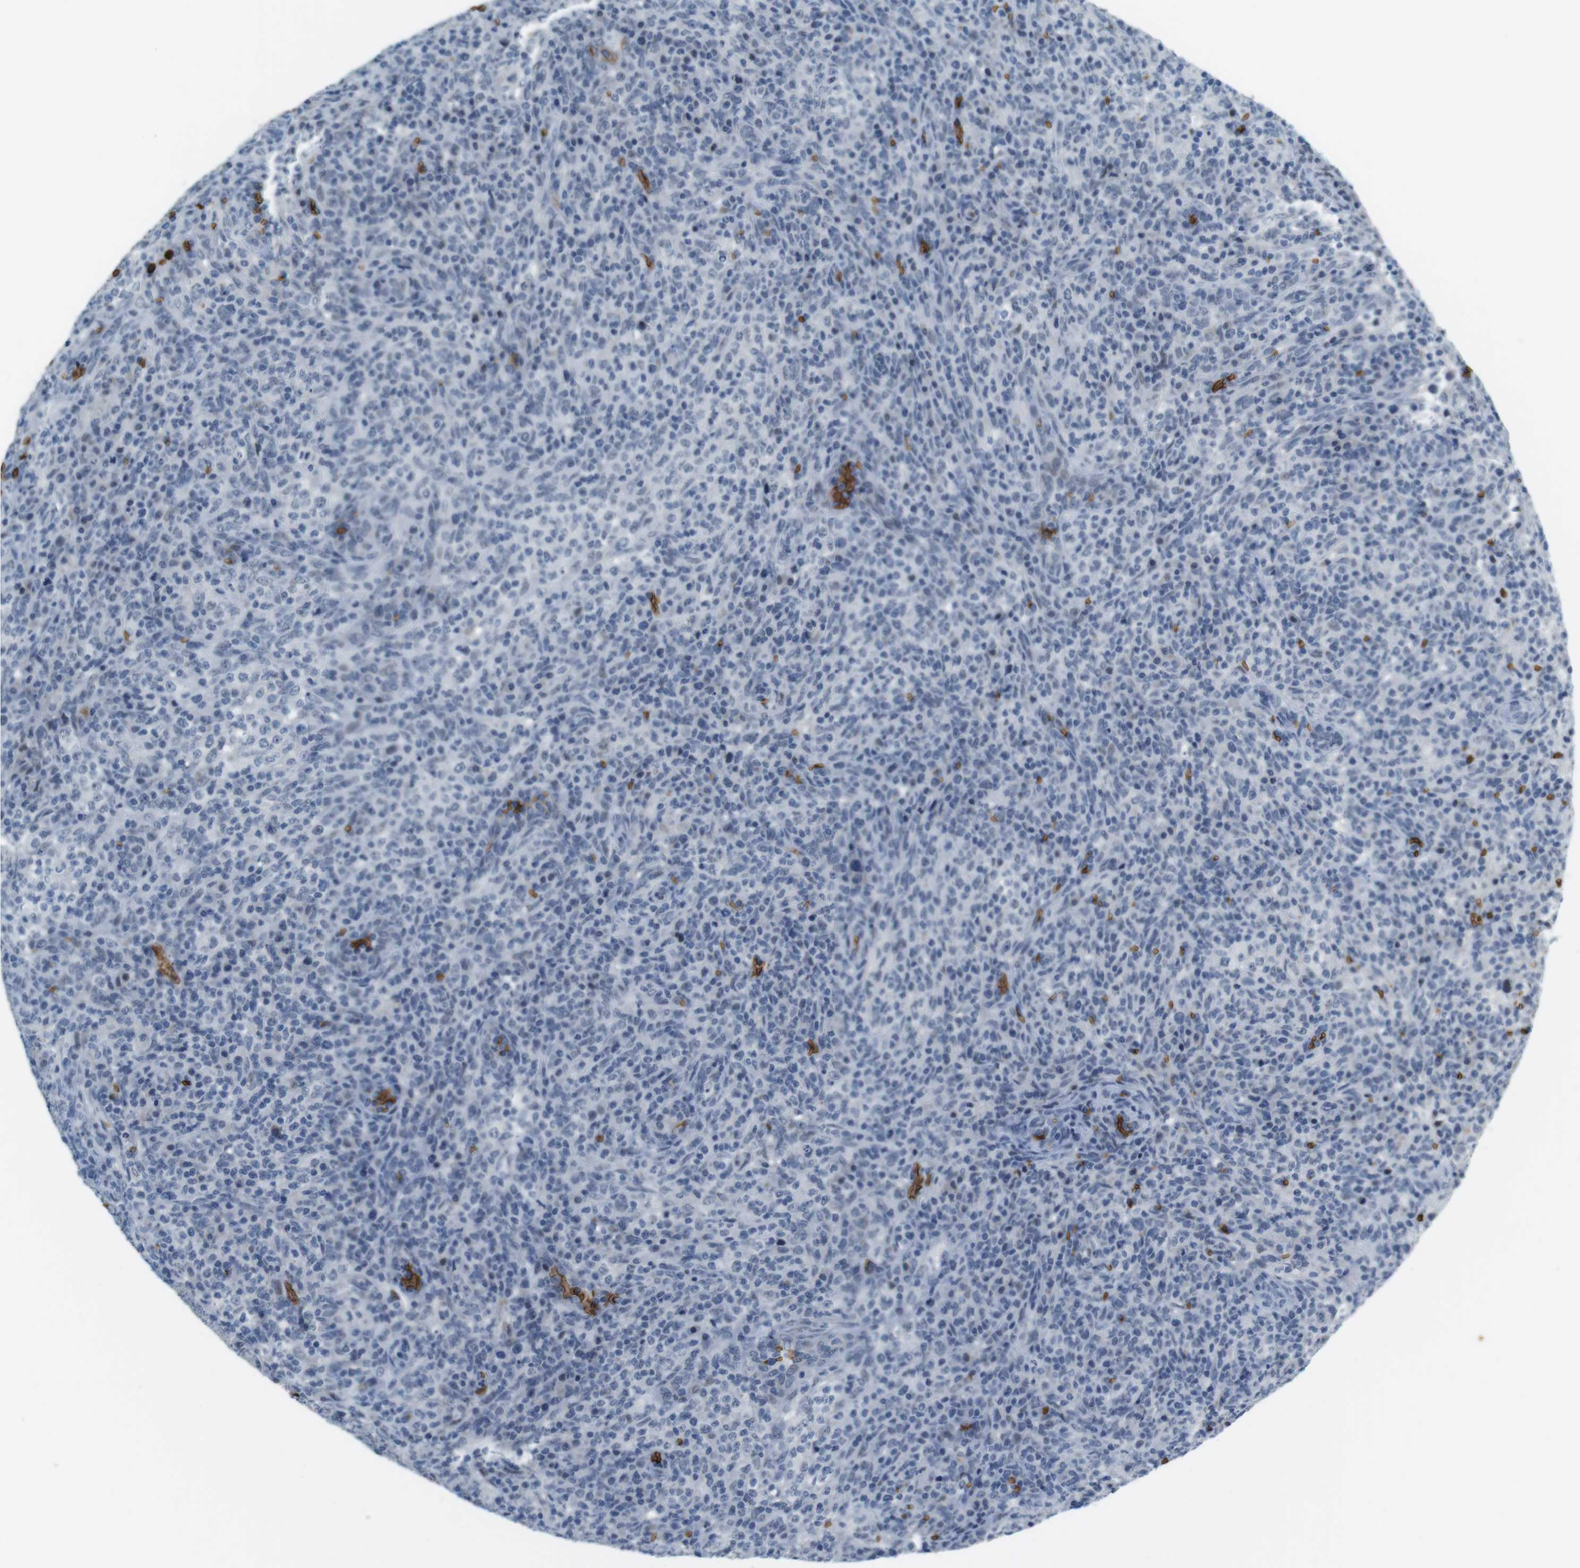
{"staining": {"intensity": "negative", "quantity": "none", "location": "none"}, "tissue": "lymphoma", "cell_type": "Tumor cells", "image_type": "cancer", "snomed": [{"axis": "morphology", "description": "Malignant lymphoma, non-Hodgkin's type, High grade"}, {"axis": "topography", "description": "Lymph node"}], "caption": "A histopathology image of lymphoma stained for a protein displays no brown staining in tumor cells. (Brightfield microscopy of DAB (3,3'-diaminobenzidine) immunohistochemistry (IHC) at high magnification).", "gene": "SLC4A1", "patient": {"sex": "female", "age": 76}}